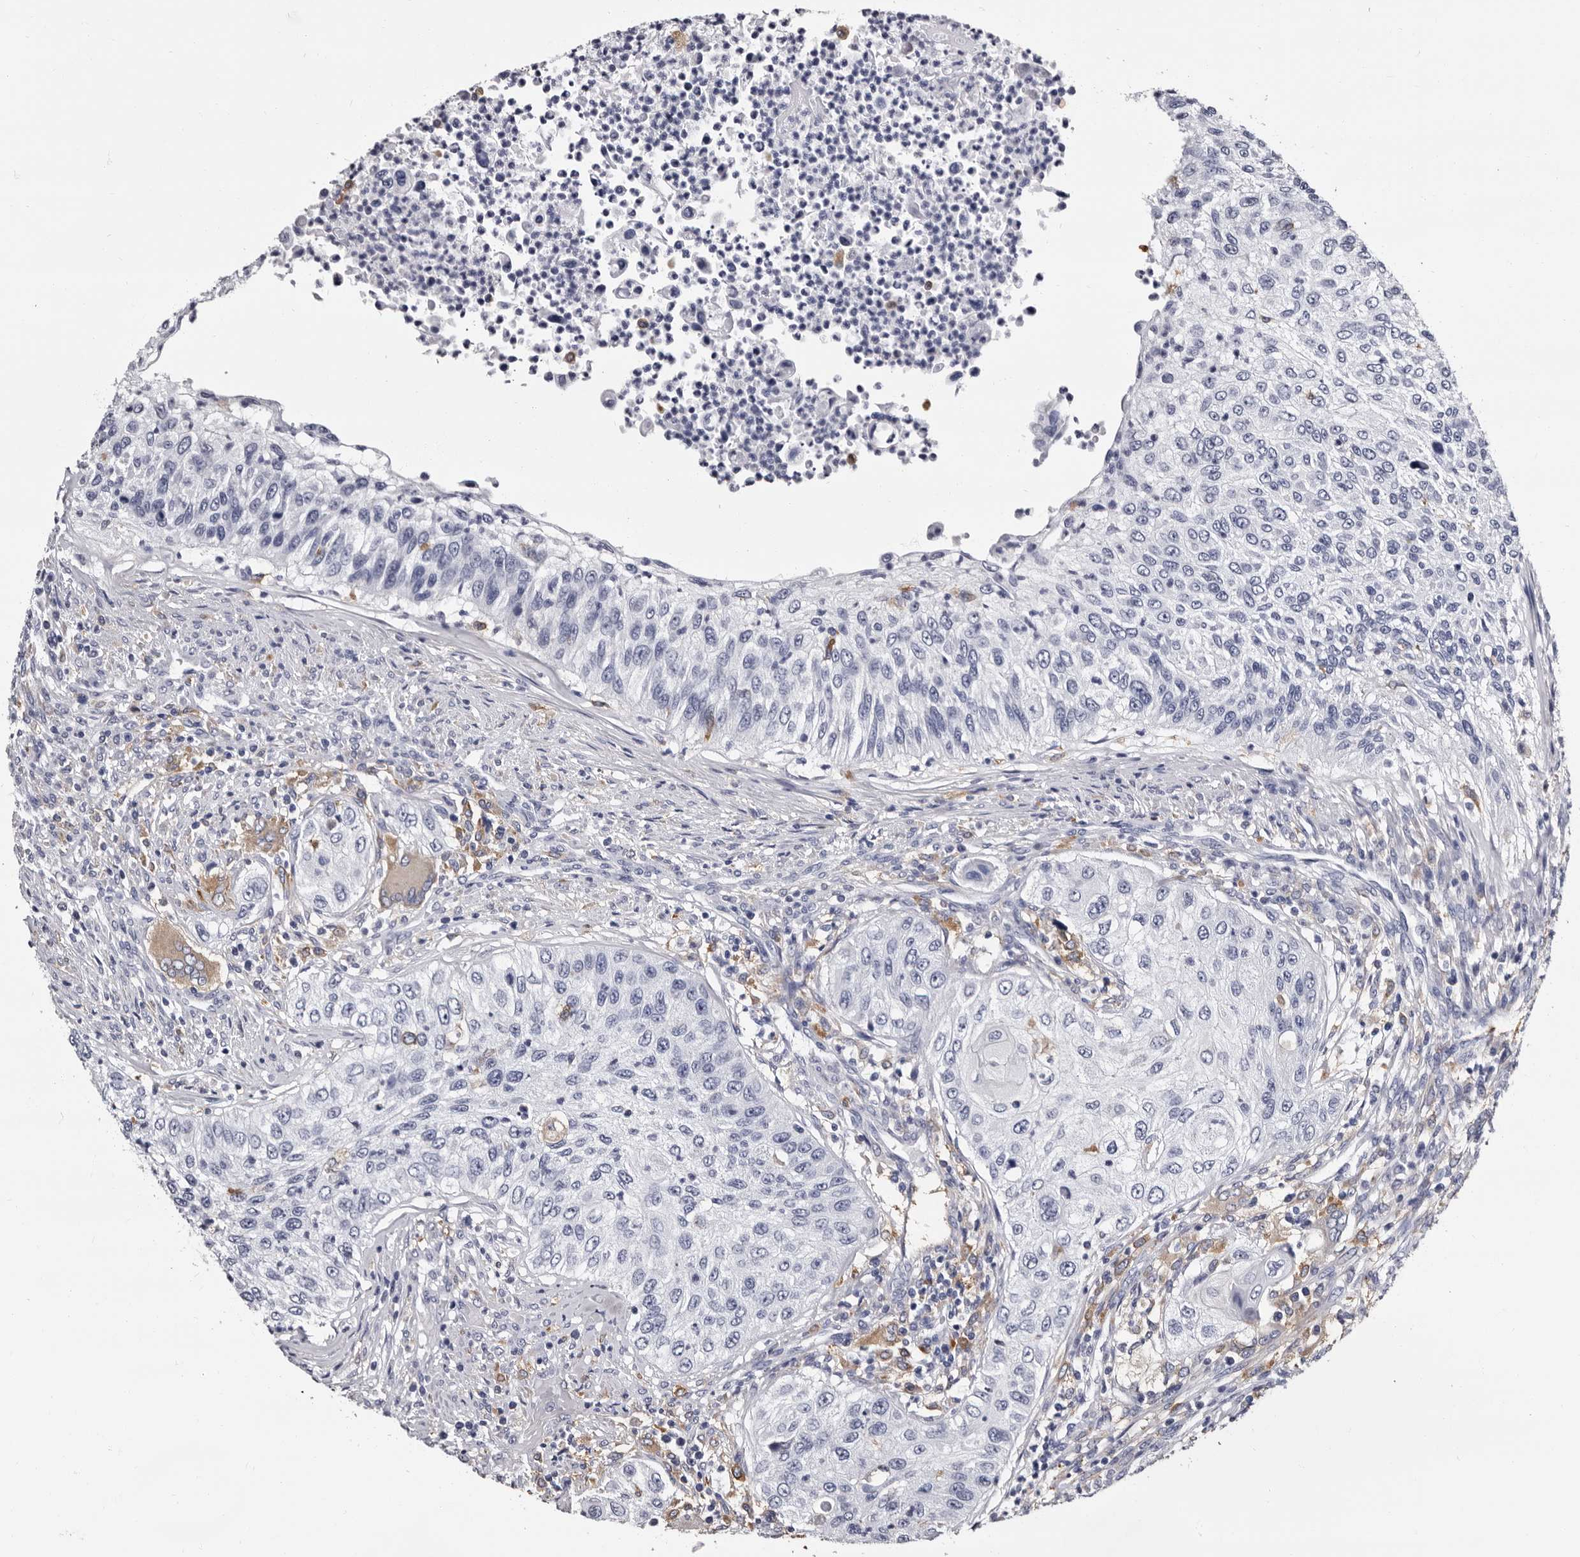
{"staining": {"intensity": "negative", "quantity": "none", "location": "none"}, "tissue": "urothelial cancer", "cell_type": "Tumor cells", "image_type": "cancer", "snomed": [{"axis": "morphology", "description": "Urothelial carcinoma, High grade"}, {"axis": "topography", "description": "Urinary bladder"}], "caption": "DAB (3,3'-diaminobenzidine) immunohistochemical staining of high-grade urothelial carcinoma displays no significant expression in tumor cells. (DAB immunohistochemistry with hematoxylin counter stain).", "gene": "EPB41L3", "patient": {"sex": "female", "age": 60}}